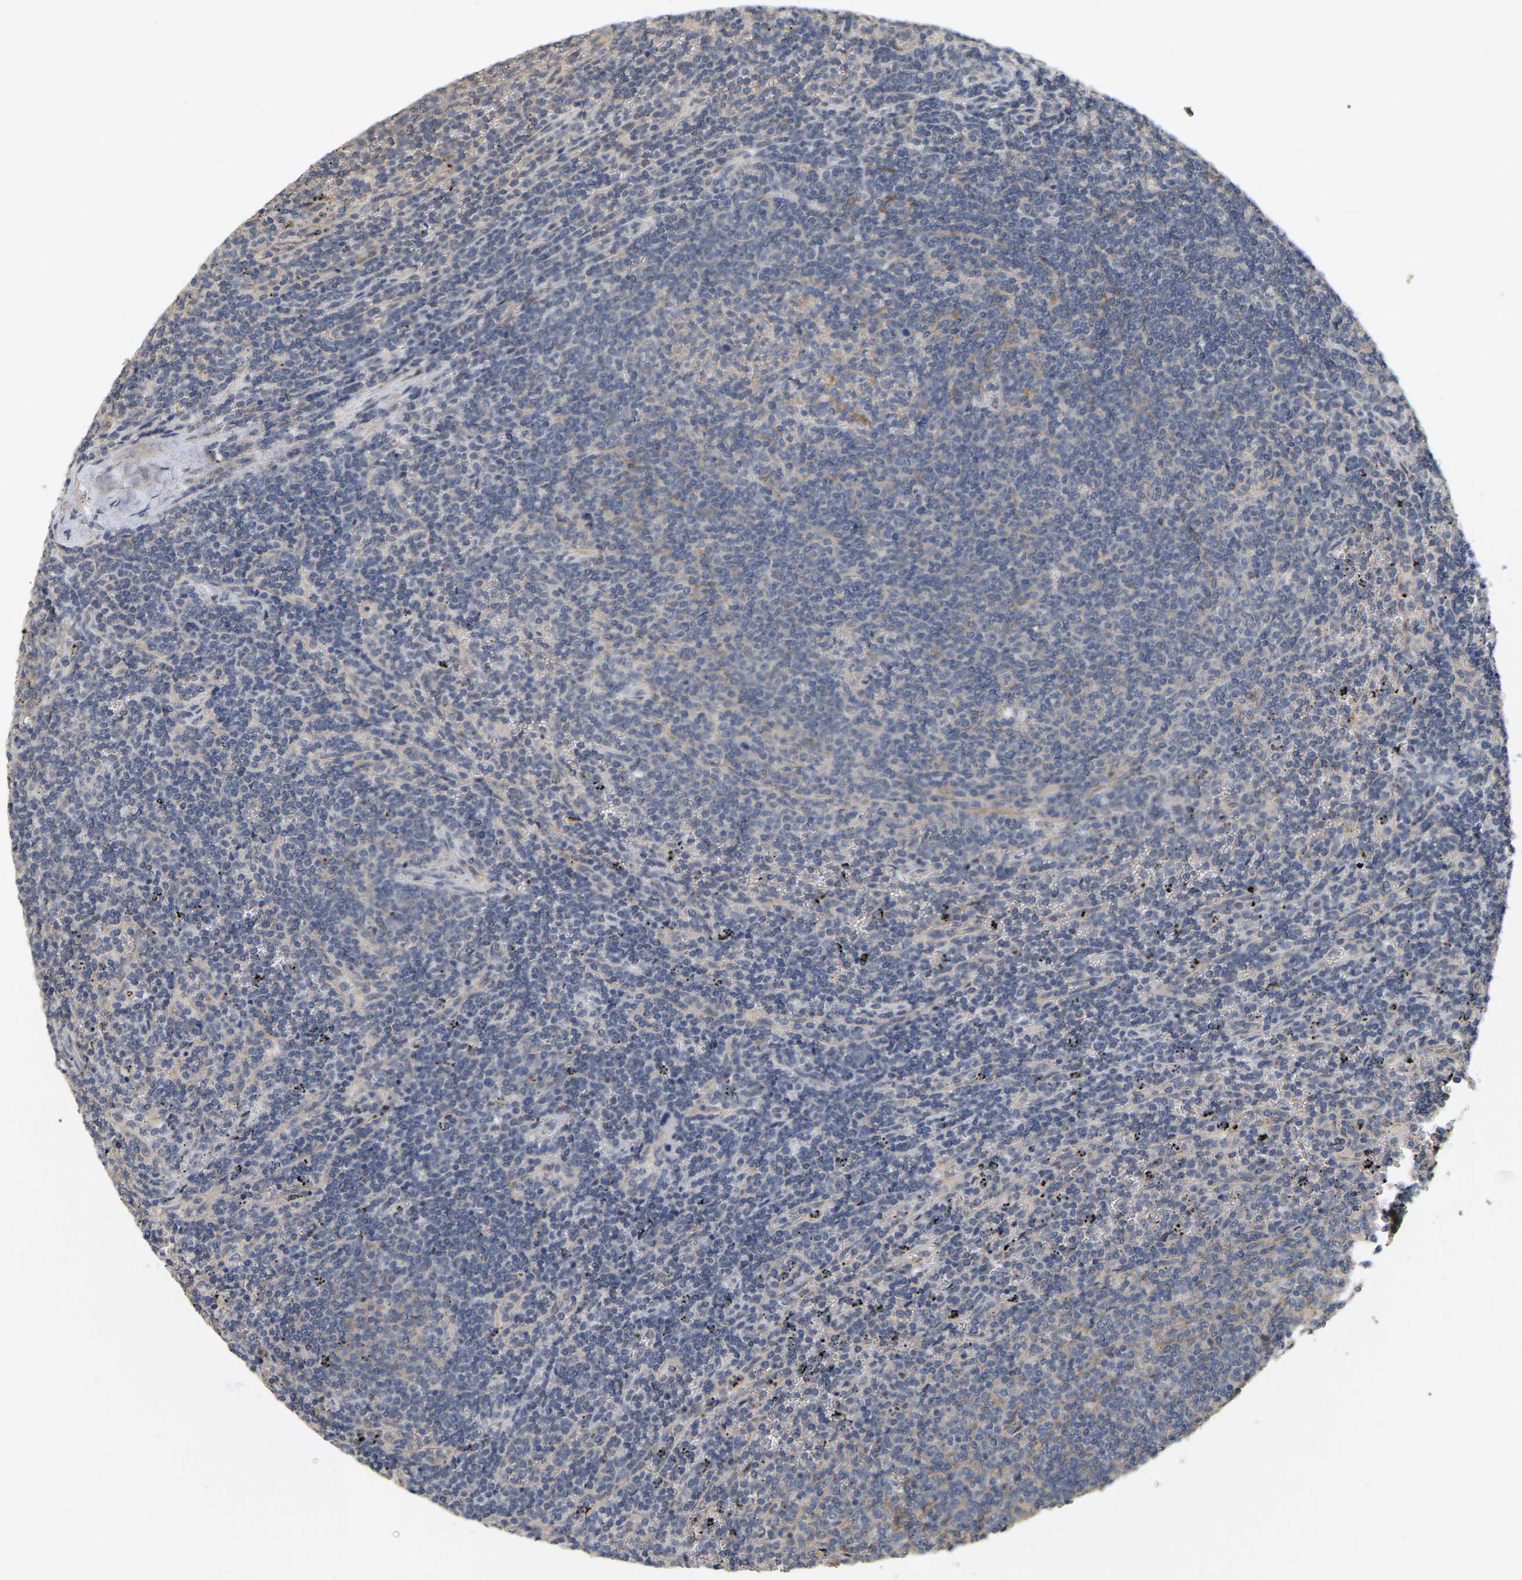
{"staining": {"intensity": "negative", "quantity": "none", "location": "none"}, "tissue": "lymphoma", "cell_type": "Tumor cells", "image_type": "cancer", "snomed": [{"axis": "morphology", "description": "Malignant lymphoma, non-Hodgkin's type, Low grade"}, {"axis": "topography", "description": "Spleen"}], "caption": "An immunohistochemistry (IHC) image of low-grade malignant lymphoma, non-Hodgkin's type is shown. There is no staining in tumor cells of low-grade malignant lymphoma, non-Hodgkin's type.", "gene": "RUVBL1", "patient": {"sex": "female", "age": 50}}